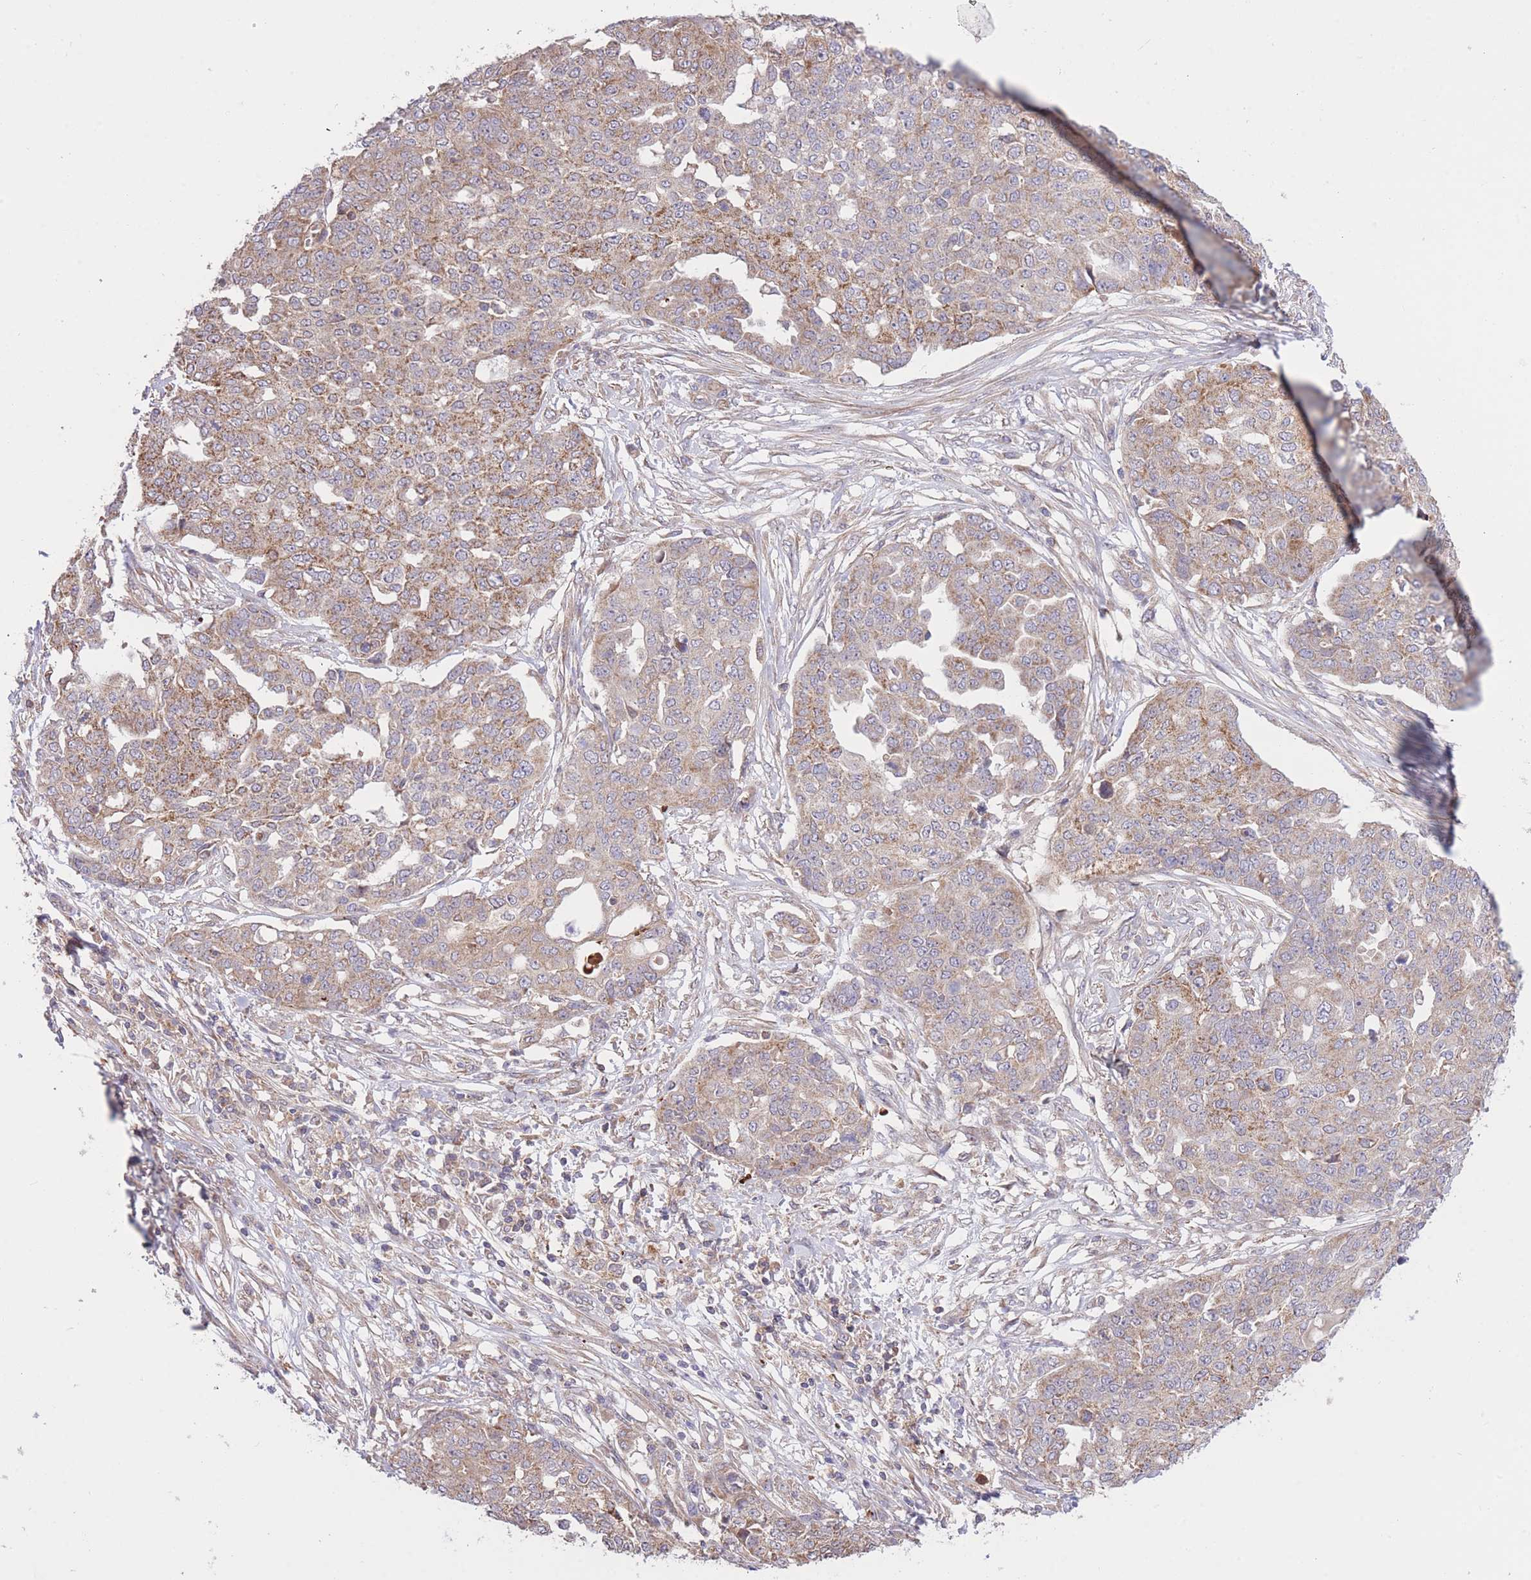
{"staining": {"intensity": "moderate", "quantity": "25%-75%", "location": "cytoplasmic/membranous"}, "tissue": "ovarian cancer", "cell_type": "Tumor cells", "image_type": "cancer", "snomed": [{"axis": "morphology", "description": "Cystadenocarcinoma, serous, NOS"}, {"axis": "topography", "description": "Soft tissue"}, {"axis": "topography", "description": "Ovary"}], "caption": "Approximately 25%-75% of tumor cells in ovarian cancer (serous cystadenocarcinoma) exhibit moderate cytoplasmic/membranous protein expression as visualized by brown immunohistochemical staining.", "gene": "ATP13A2", "patient": {"sex": "female", "age": 57}}